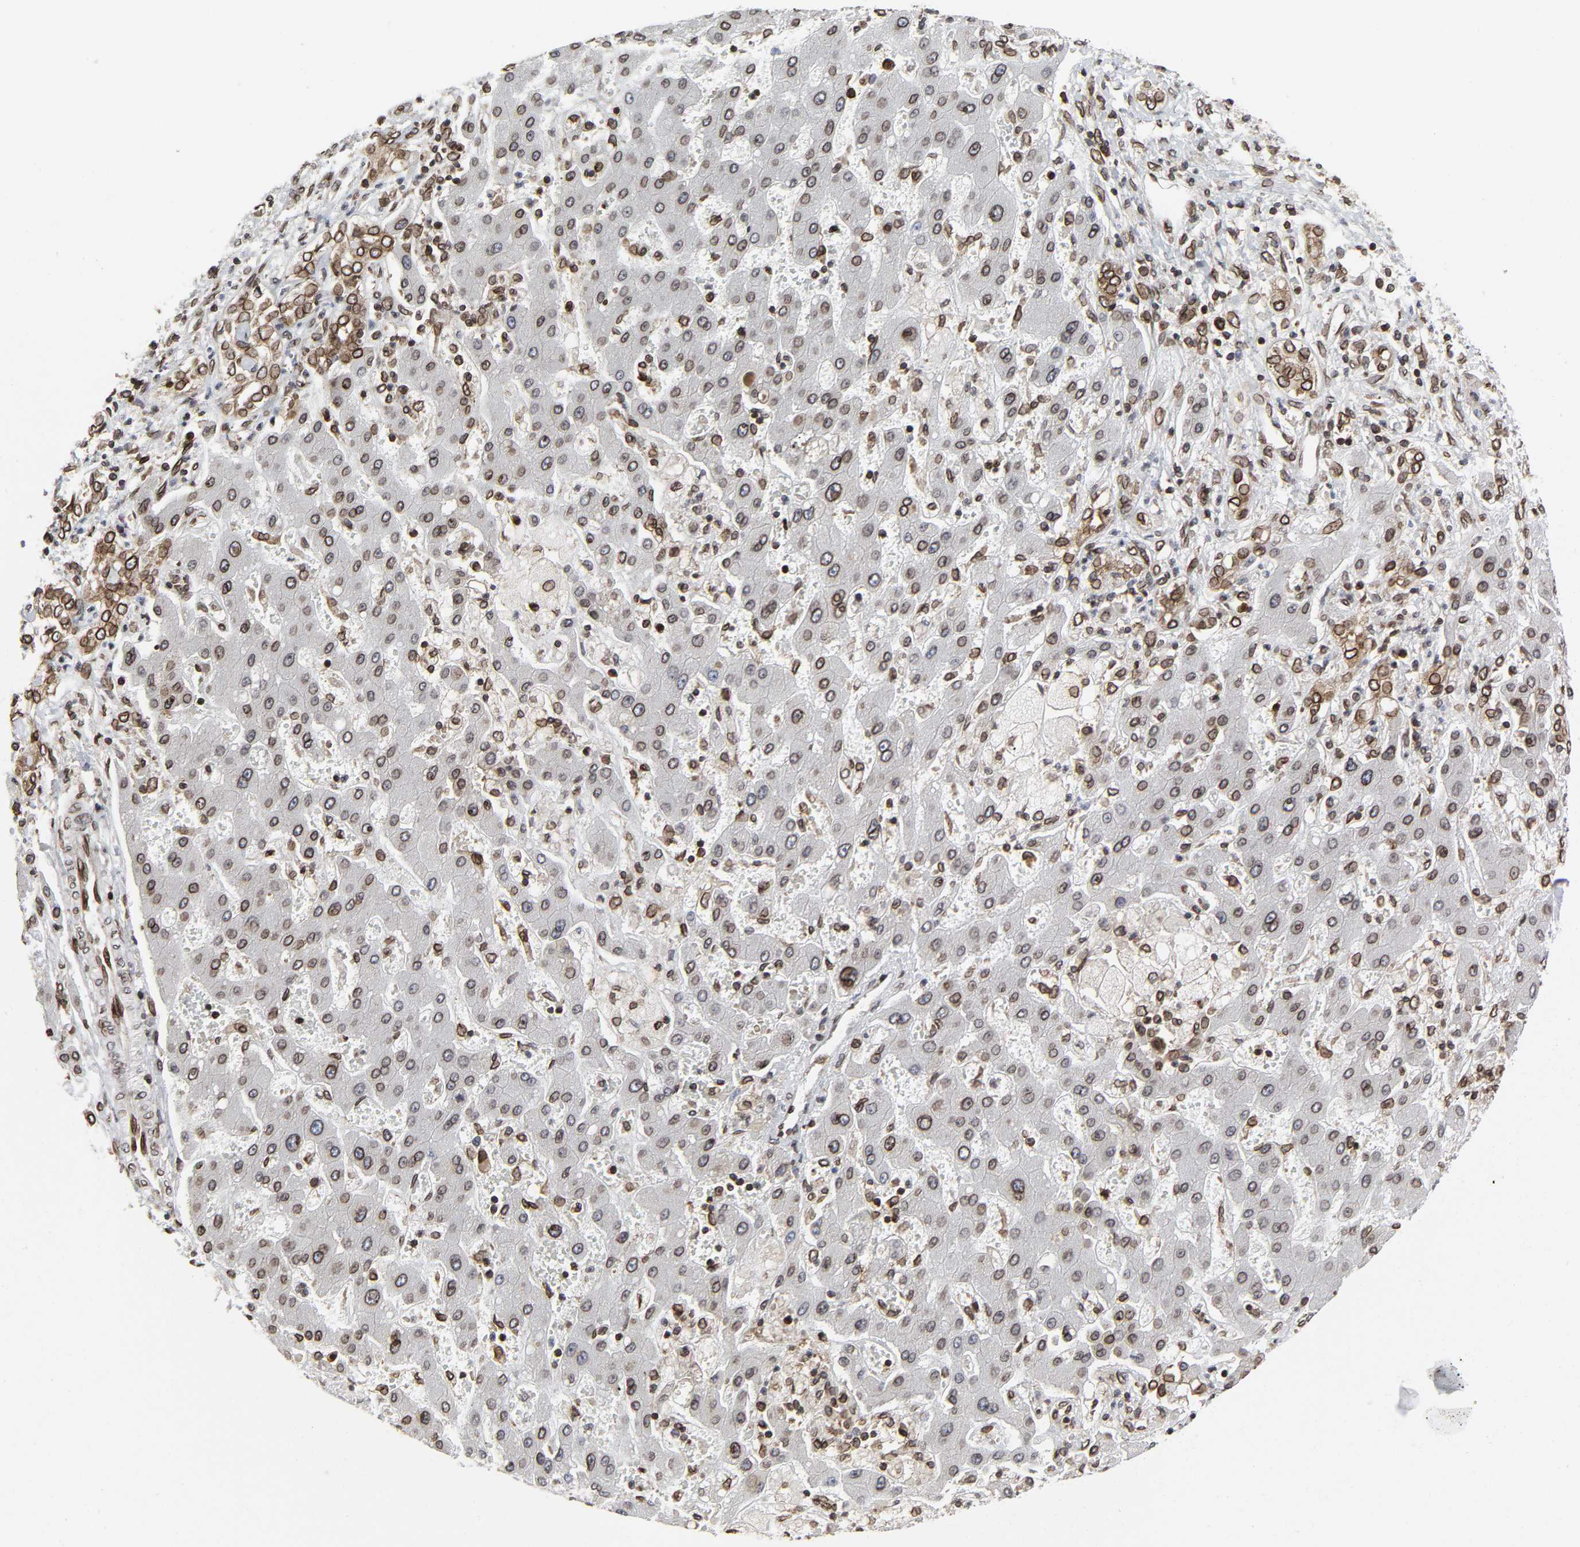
{"staining": {"intensity": "strong", "quantity": ">75%", "location": "cytoplasmic/membranous,nuclear"}, "tissue": "liver cancer", "cell_type": "Tumor cells", "image_type": "cancer", "snomed": [{"axis": "morphology", "description": "Cholangiocarcinoma"}, {"axis": "topography", "description": "Liver"}], "caption": "Liver cancer (cholangiocarcinoma) stained for a protein (brown) exhibits strong cytoplasmic/membranous and nuclear positive expression in approximately >75% of tumor cells.", "gene": "RANGAP1", "patient": {"sex": "male", "age": 50}}